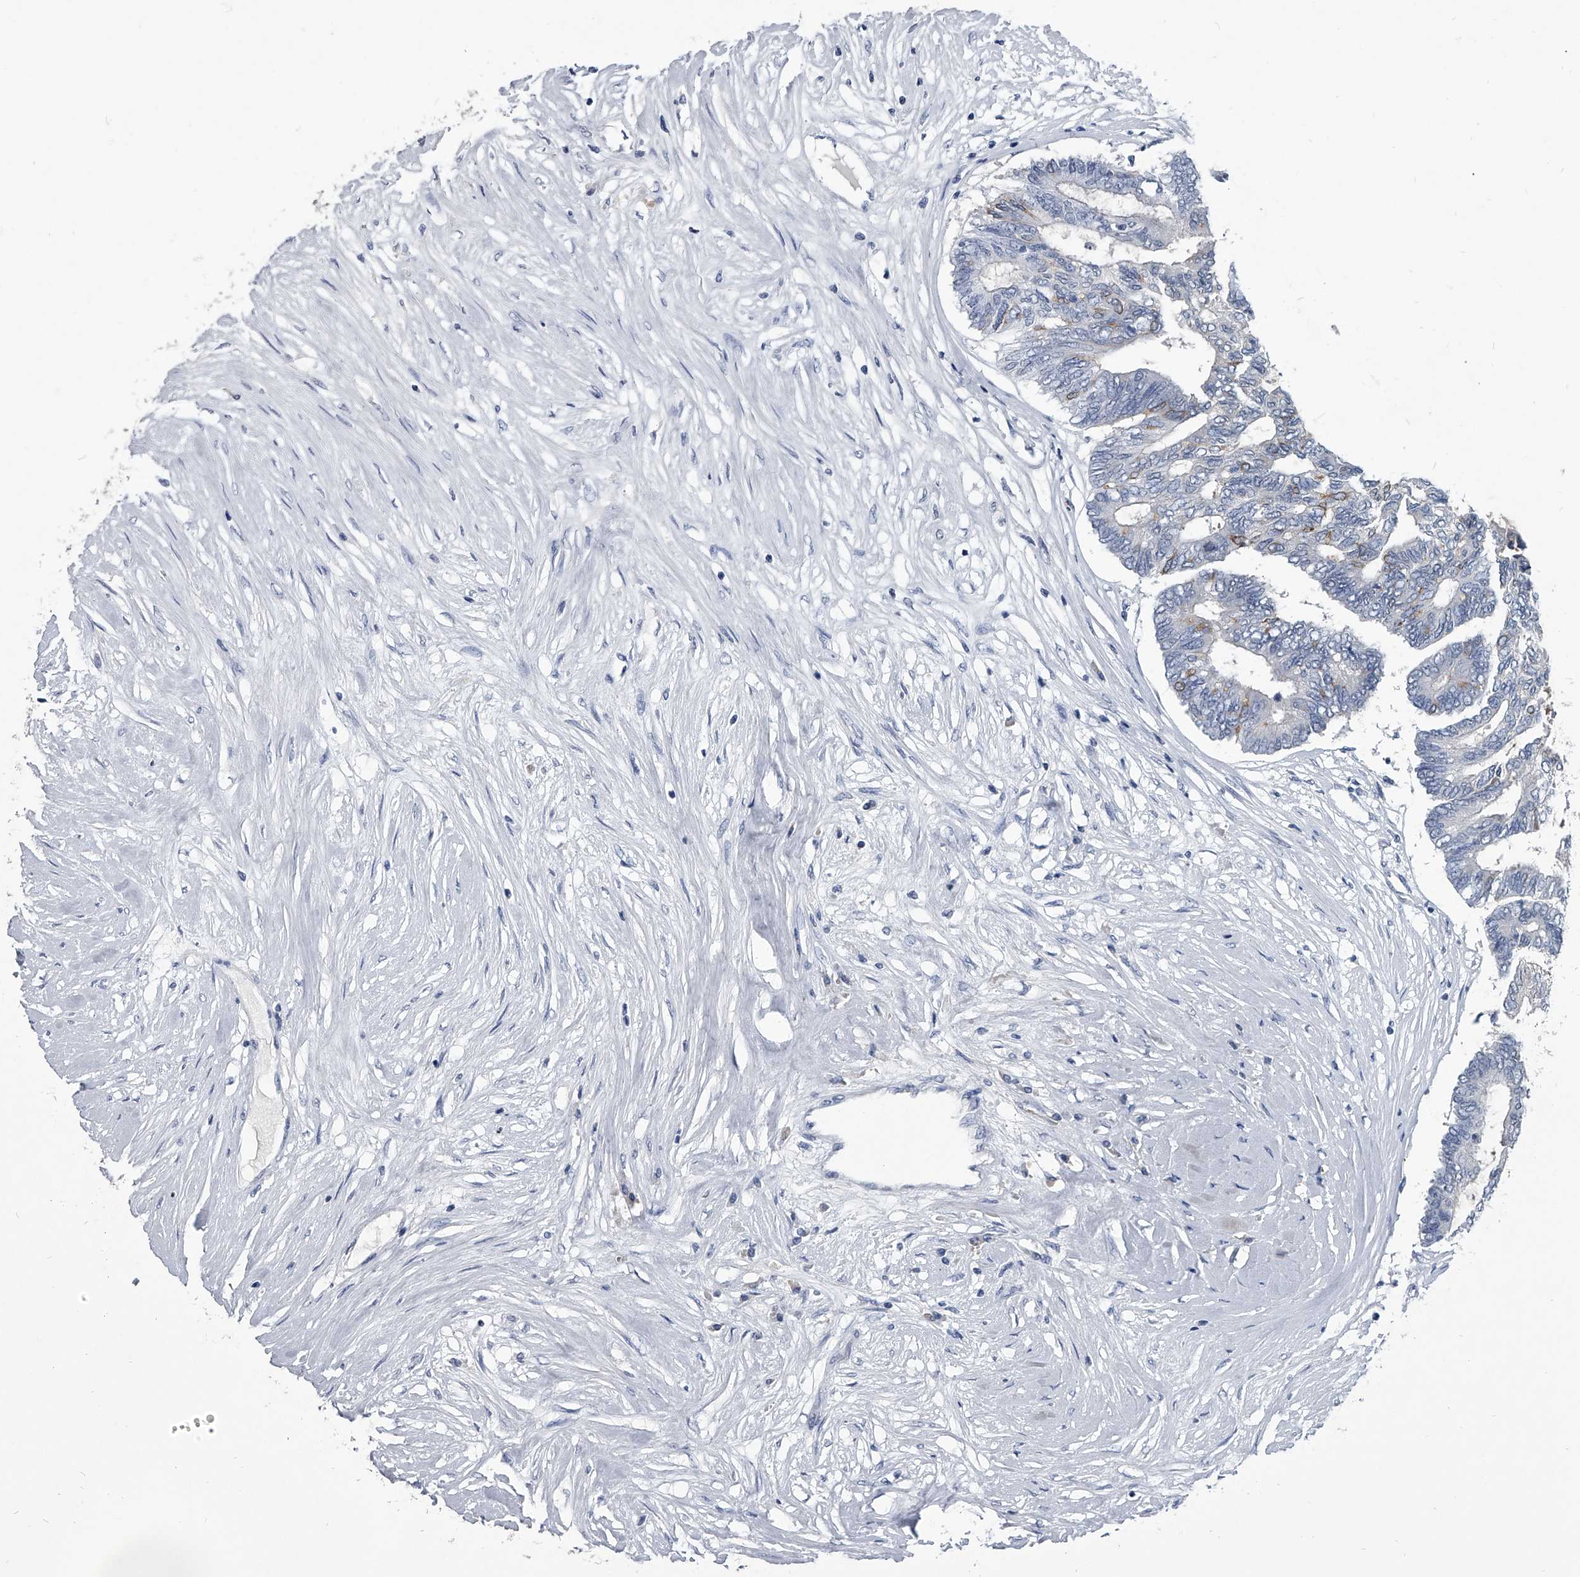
{"staining": {"intensity": "negative", "quantity": "none", "location": "none"}, "tissue": "colorectal cancer", "cell_type": "Tumor cells", "image_type": "cancer", "snomed": [{"axis": "morphology", "description": "Adenocarcinoma, NOS"}, {"axis": "topography", "description": "Rectum"}], "caption": "The immunohistochemistry (IHC) histopathology image has no significant positivity in tumor cells of colorectal adenocarcinoma tissue. (DAB immunohistochemistry (IHC) visualized using brightfield microscopy, high magnification).", "gene": "BCAS1", "patient": {"sex": "male", "age": 63}}